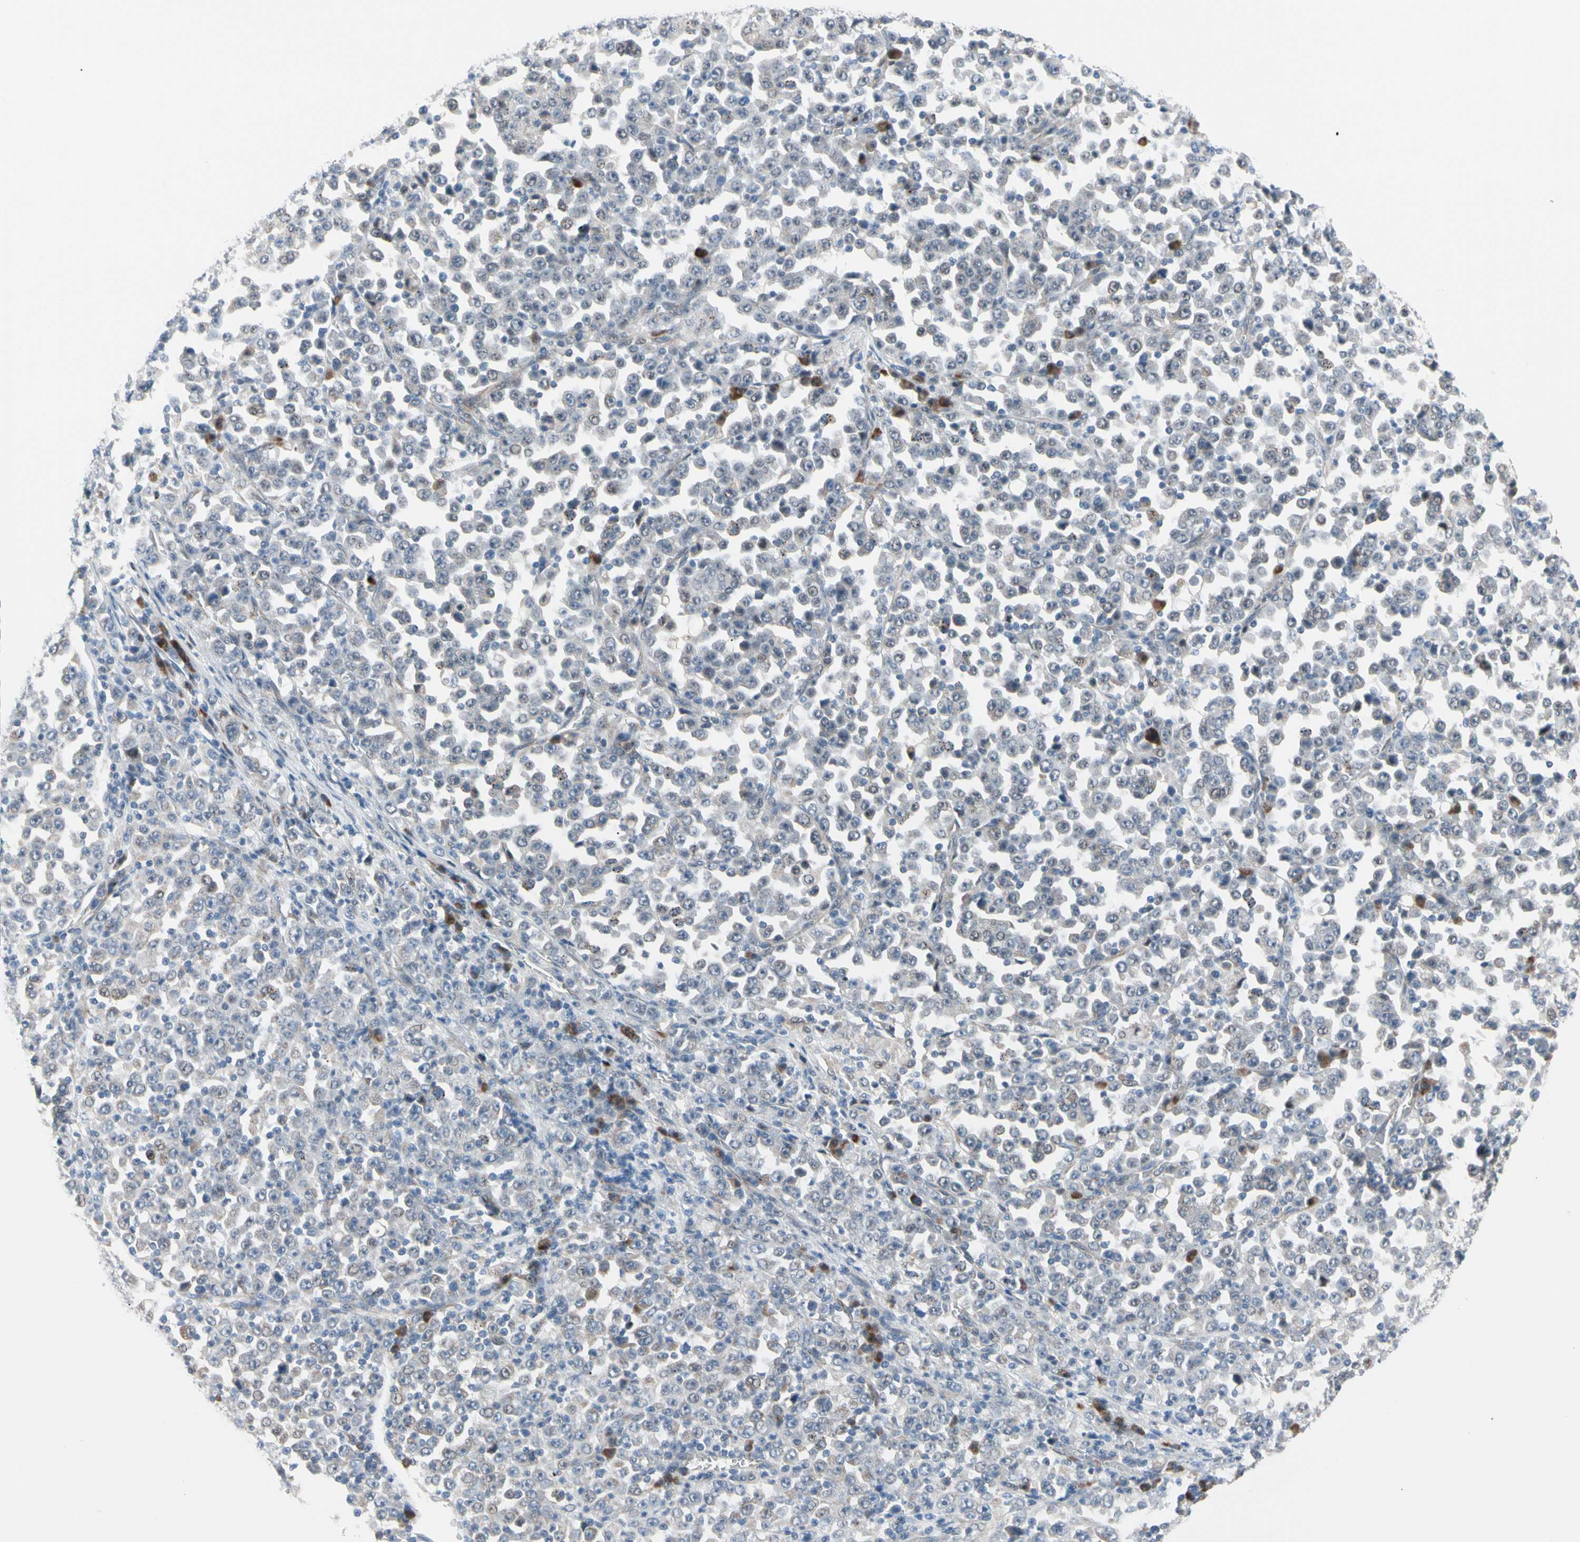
{"staining": {"intensity": "weak", "quantity": "<25%", "location": "cytoplasmic/membranous,nuclear"}, "tissue": "stomach cancer", "cell_type": "Tumor cells", "image_type": "cancer", "snomed": [{"axis": "morphology", "description": "Normal tissue, NOS"}, {"axis": "morphology", "description": "Adenocarcinoma, NOS"}, {"axis": "topography", "description": "Stomach, upper"}, {"axis": "topography", "description": "Stomach"}], "caption": "Human stomach cancer stained for a protein using immunohistochemistry displays no staining in tumor cells.", "gene": "MARK1", "patient": {"sex": "male", "age": 59}}